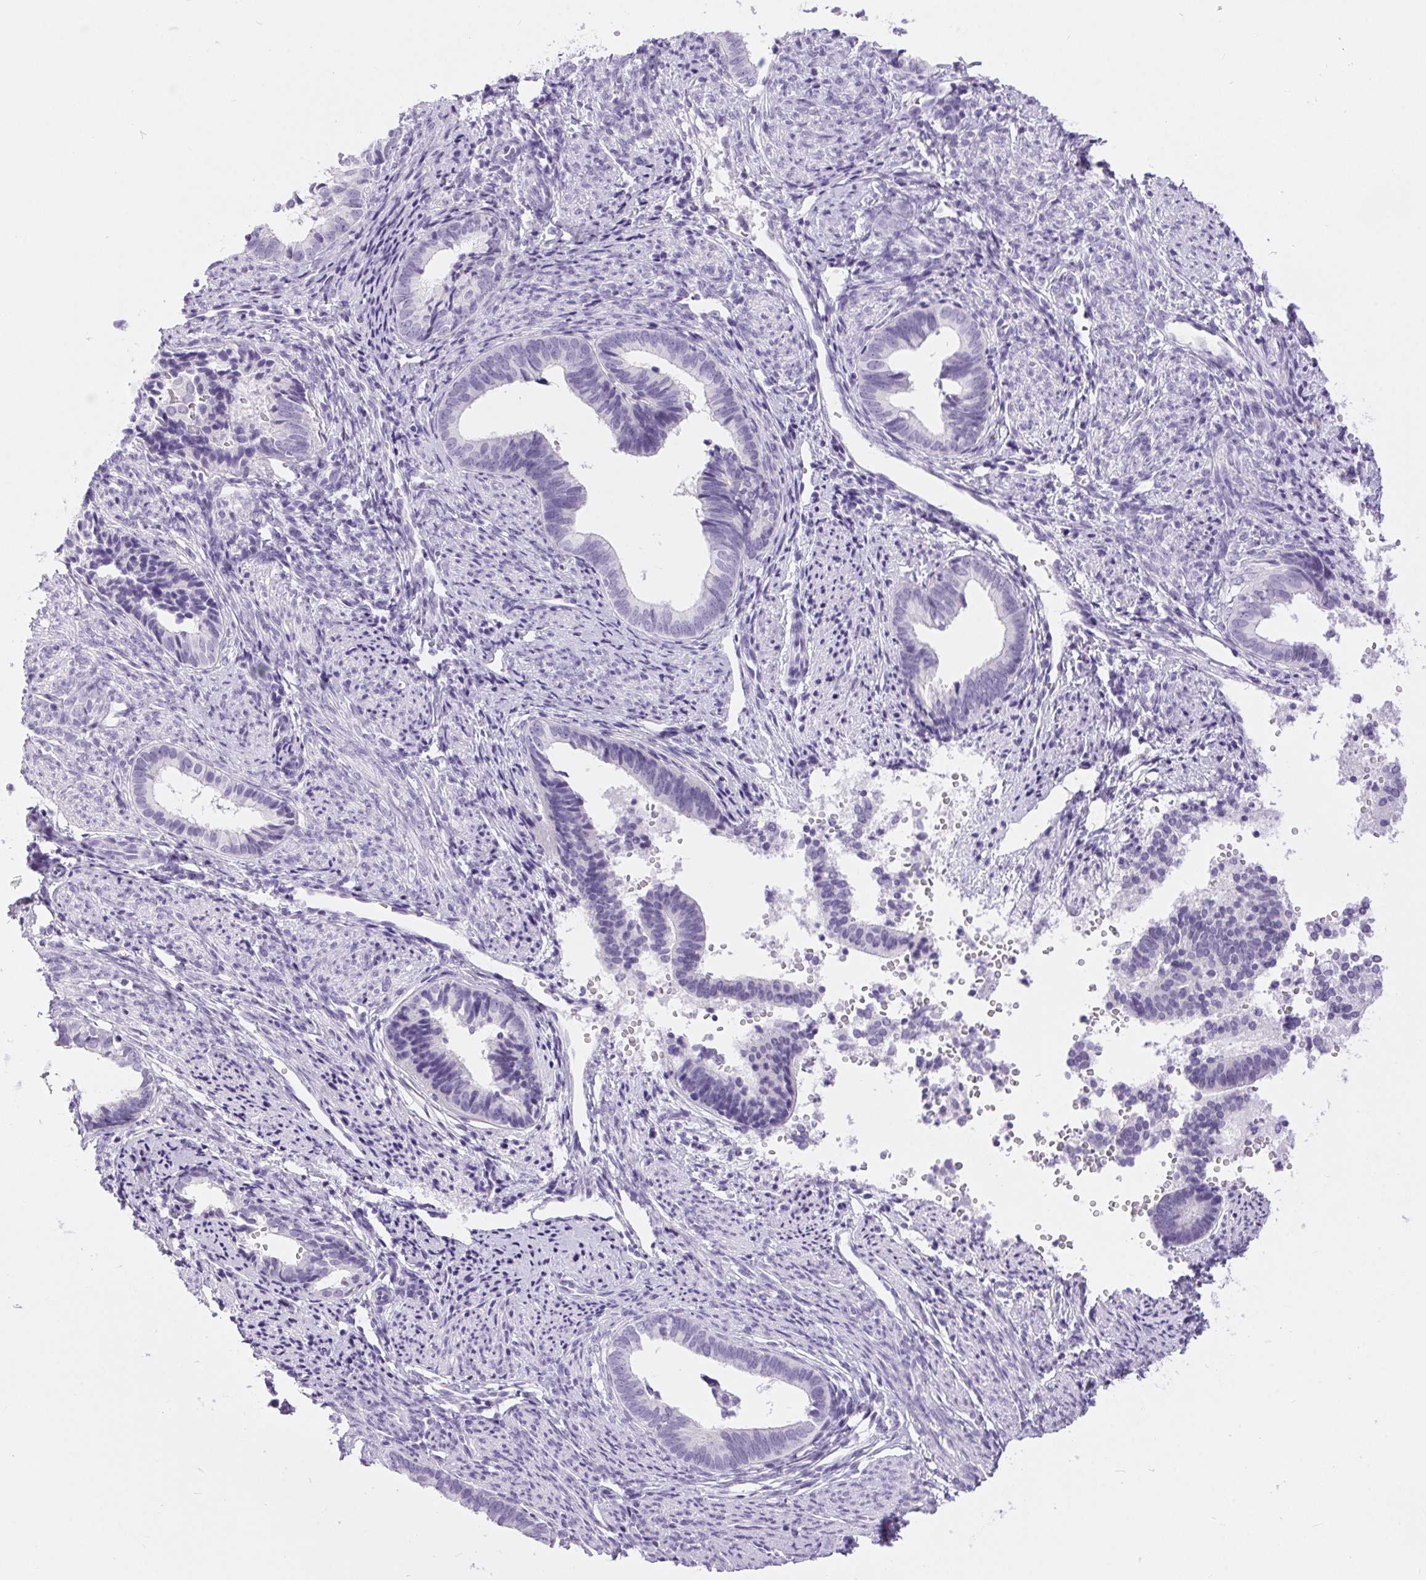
{"staining": {"intensity": "negative", "quantity": "none", "location": "none"}, "tissue": "endometrial cancer", "cell_type": "Tumor cells", "image_type": "cancer", "snomed": [{"axis": "morphology", "description": "Adenocarcinoma, NOS"}, {"axis": "topography", "description": "Endometrium"}], "caption": "Immunohistochemical staining of endometrial cancer (adenocarcinoma) demonstrates no significant staining in tumor cells. (Brightfield microscopy of DAB IHC at high magnification).", "gene": "XDH", "patient": {"sex": "female", "age": 75}}